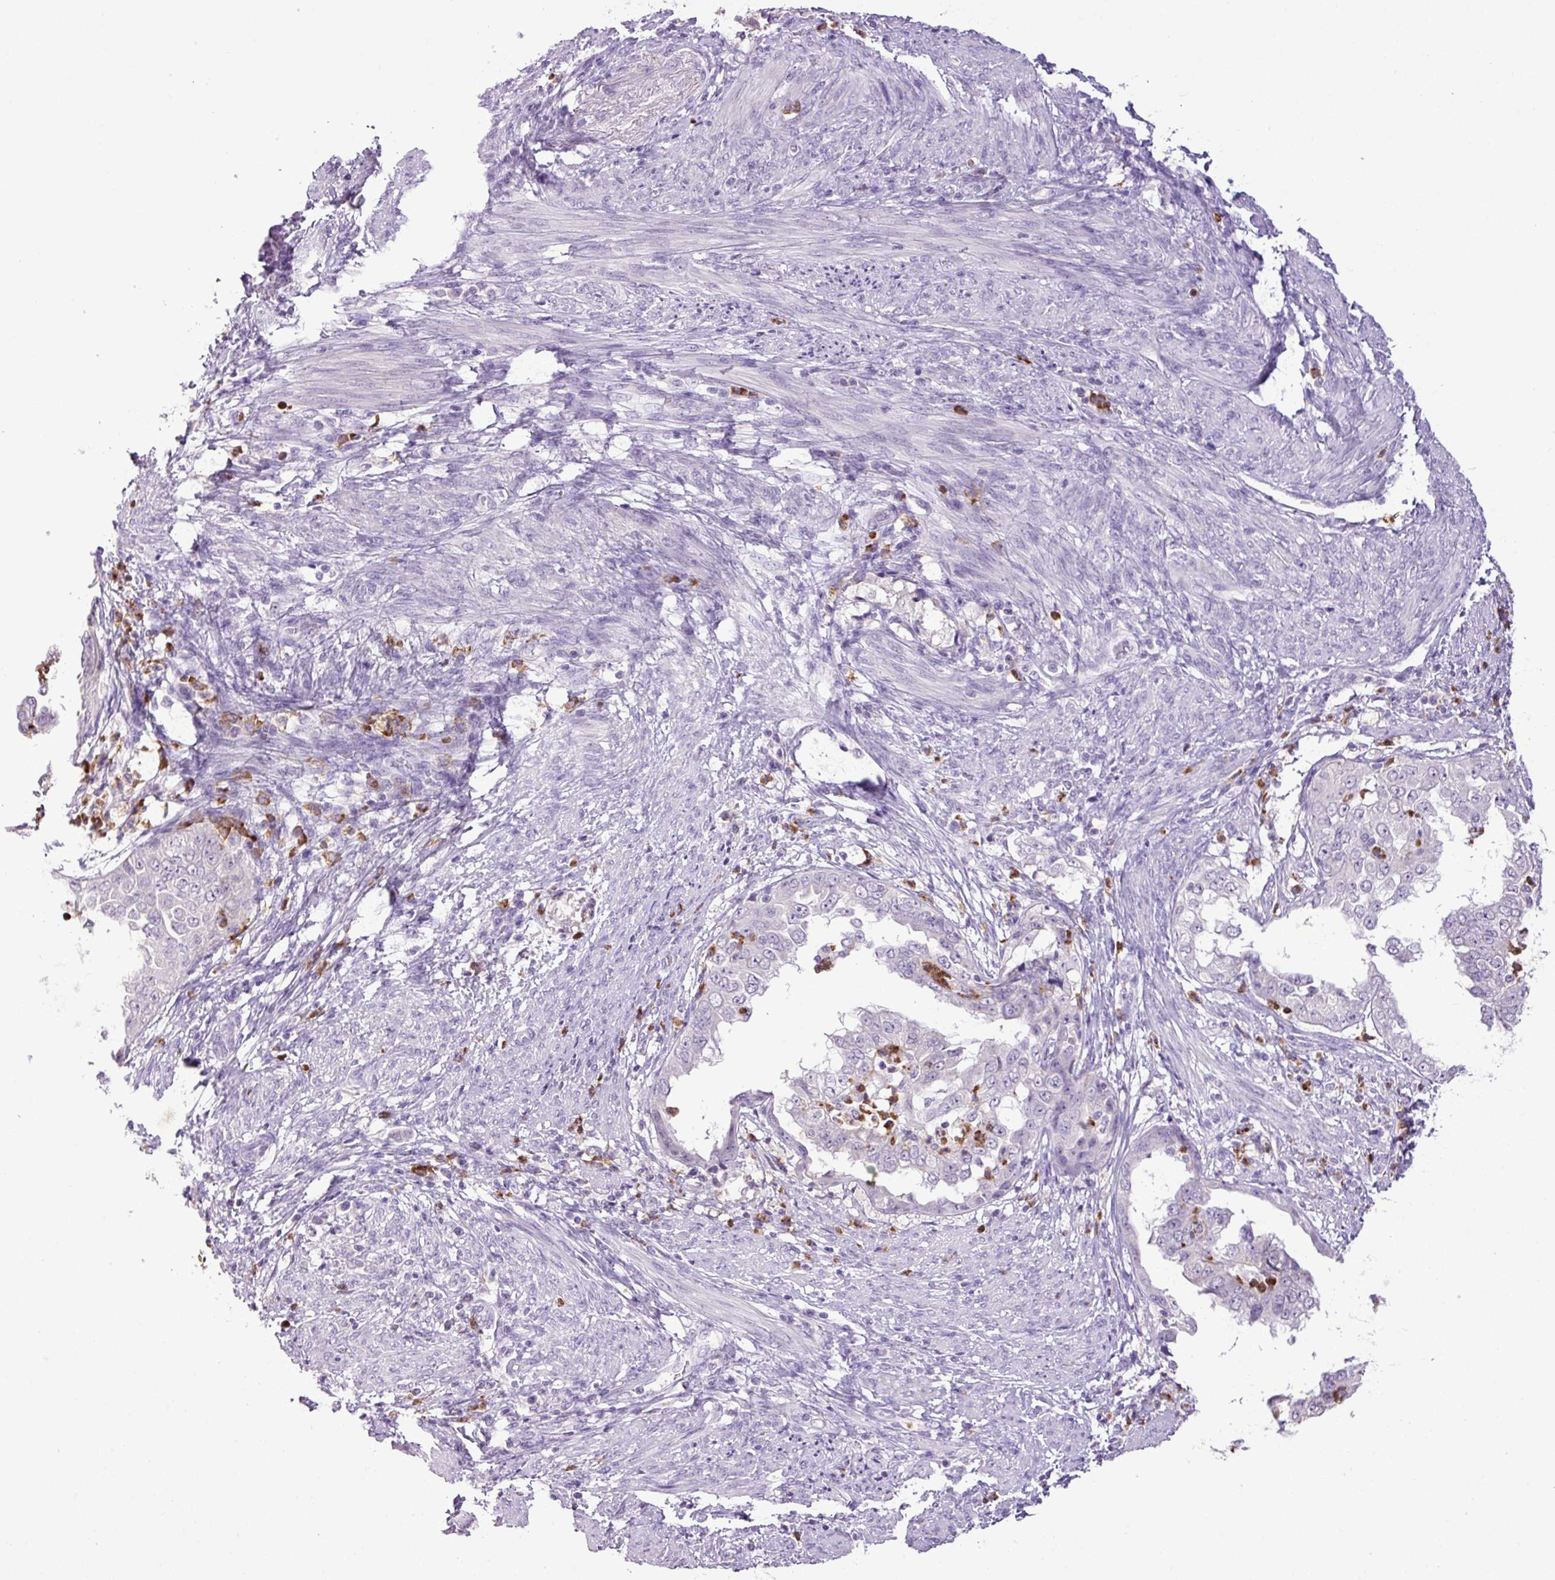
{"staining": {"intensity": "negative", "quantity": "none", "location": "none"}, "tissue": "endometrial cancer", "cell_type": "Tumor cells", "image_type": "cancer", "snomed": [{"axis": "morphology", "description": "Adenocarcinoma, NOS"}, {"axis": "topography", "description": "Endometrium"}], "caption": "The IHC micrograph has no significant expression in tumor cells of endometrial cancer (adenocarcinoma) tissue.", "gene": "HTR3E", "patient": {"sex": "female", "age": 85}}